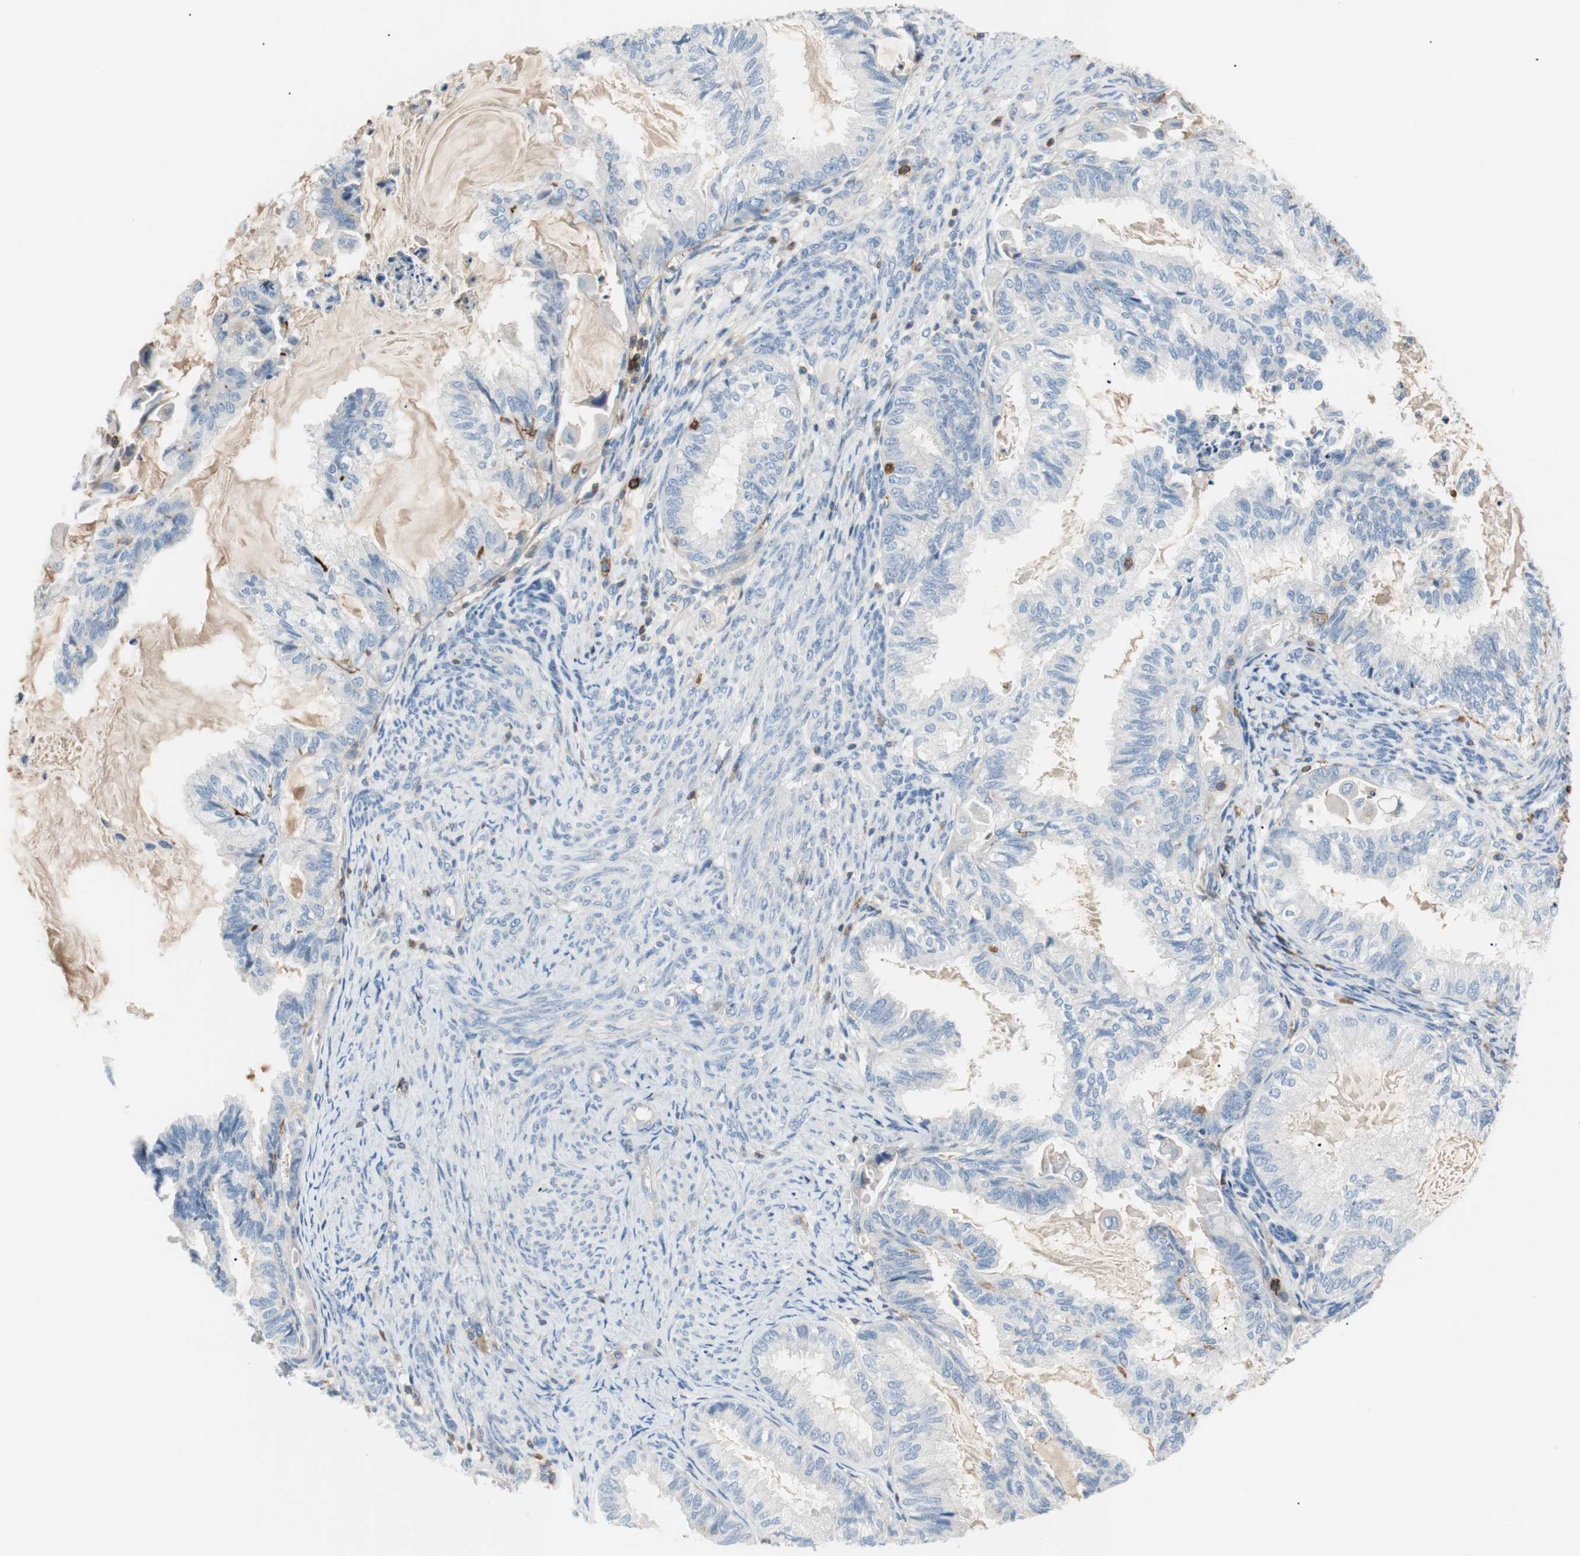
{"staining": {"intensity": "negative", "quantity": "none", "location": "none"}, "tissue": "cervical cancer", "cell_type": "Tumor cells", "image_type": "cancer", "snomed": [{"axis": "morphology", "description": "Normal tissue, NOS"}, {"axis": "morphology", "description": "Adenocarcinoma, NOS"}, {"axis": "topography", "description": "Cervix"}, {"axis": "topography", "description": "Endometrium"}], "caption": "Protein analysis of cervical adenocarcinoma displays no significant expression in tumor cells.", "gene": "TNFRSF18", "patient": {"sex": "female", "age": 86}}